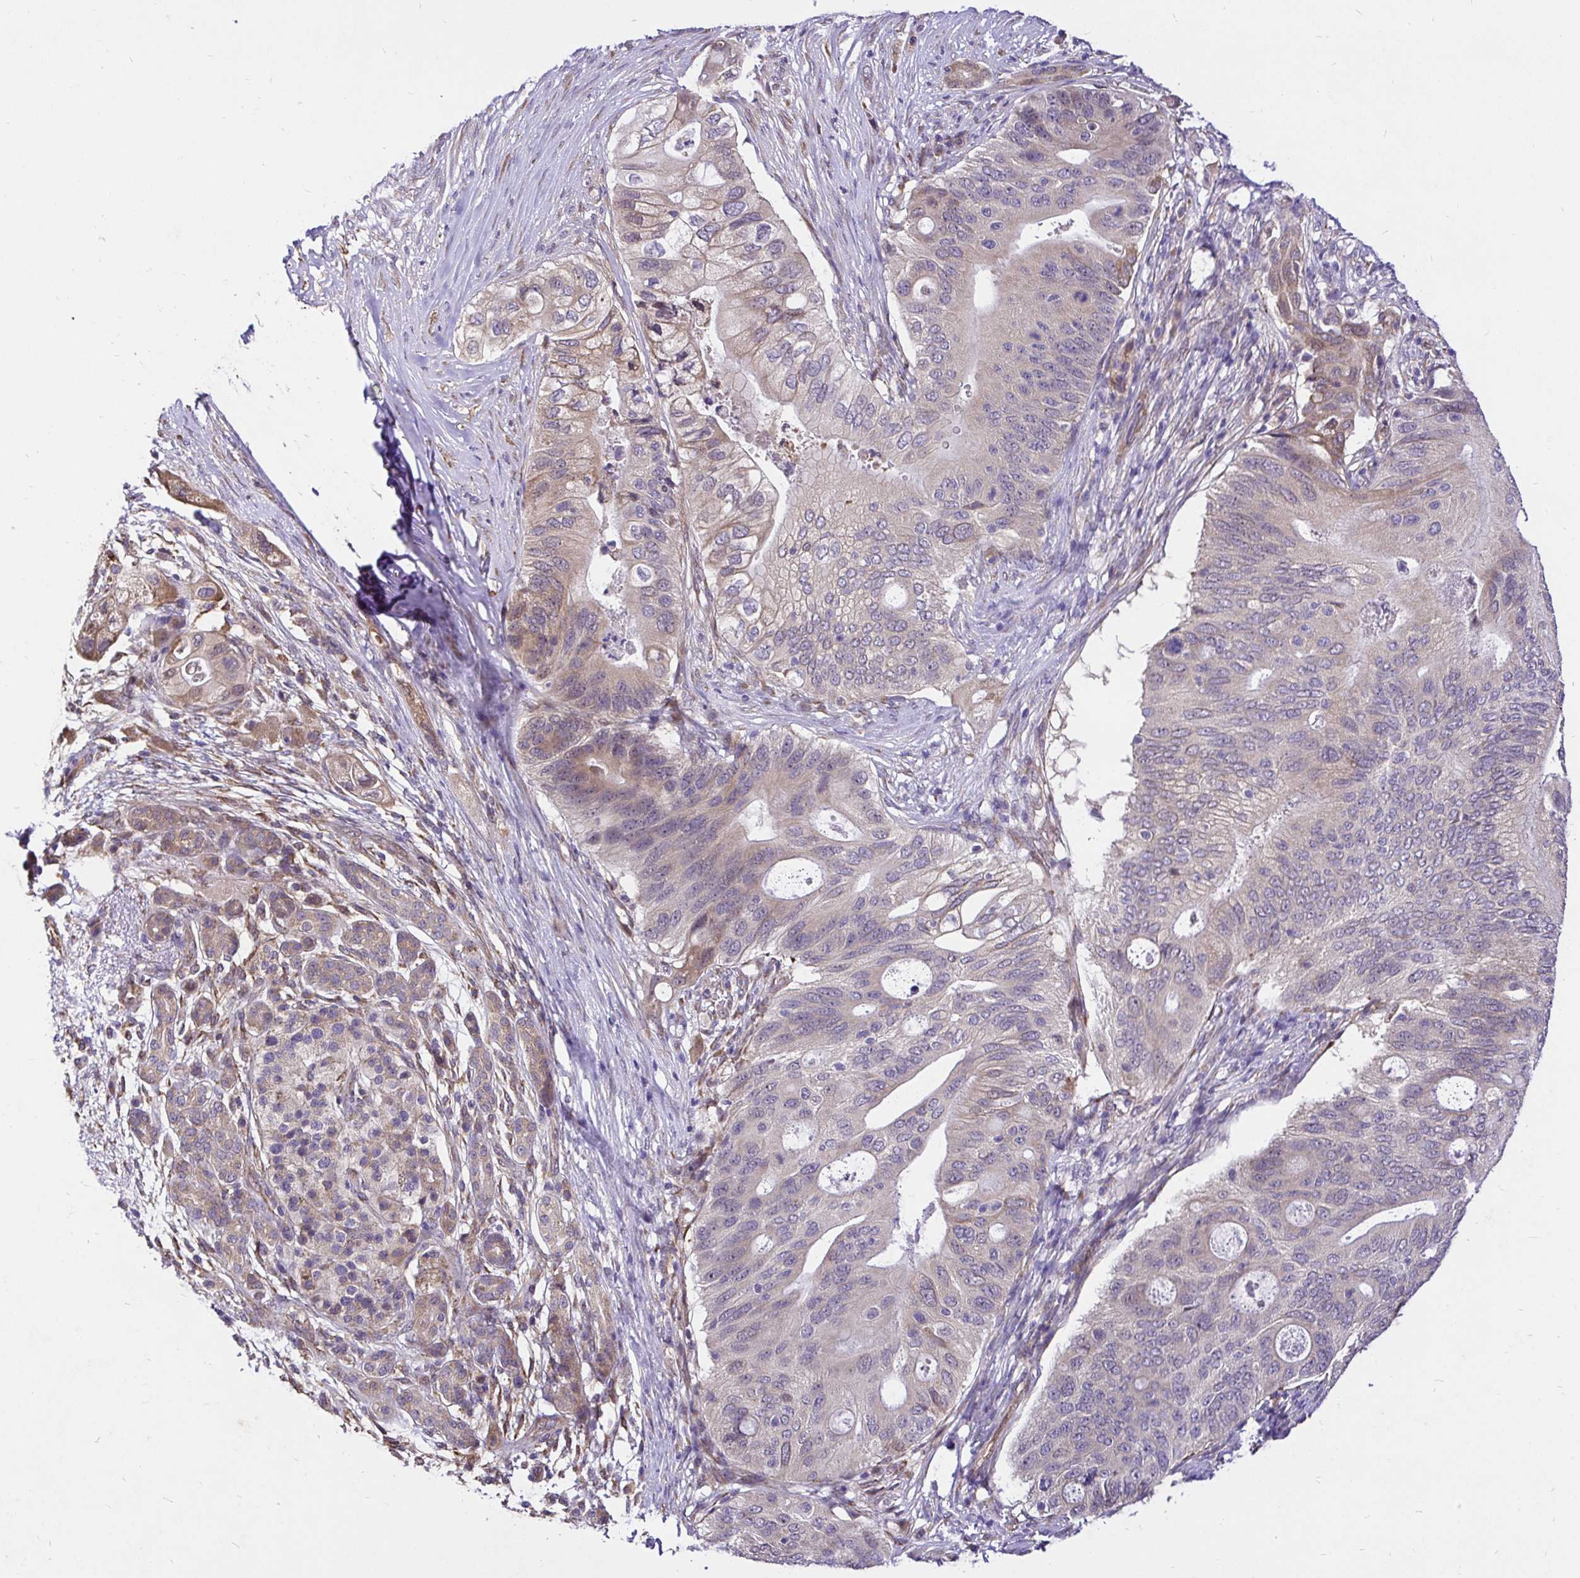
{"staining": {"intensity": "weak", "quantity": "25%-75%", "location": "cytoplasmic/membranous"}, "tissue": "pancreatic cancer", "cell_type": "Tumor cells", "image_type": "cancer", "snomed": [{"axis": "morphology", "description": "Adenocarcinoma, NOS"}, {"axis": "topography", "description": "Pancreas"}], "caption": "Protein expression by immunohistochemistry (IHC) shows weak cytoplasmic/membranous expression in about 25%-75% of tumor cells in pancreatic cancer (adenocarcinoma).", "gene": "CCDC122", "patient": {"sex": "female", "age": 72}}